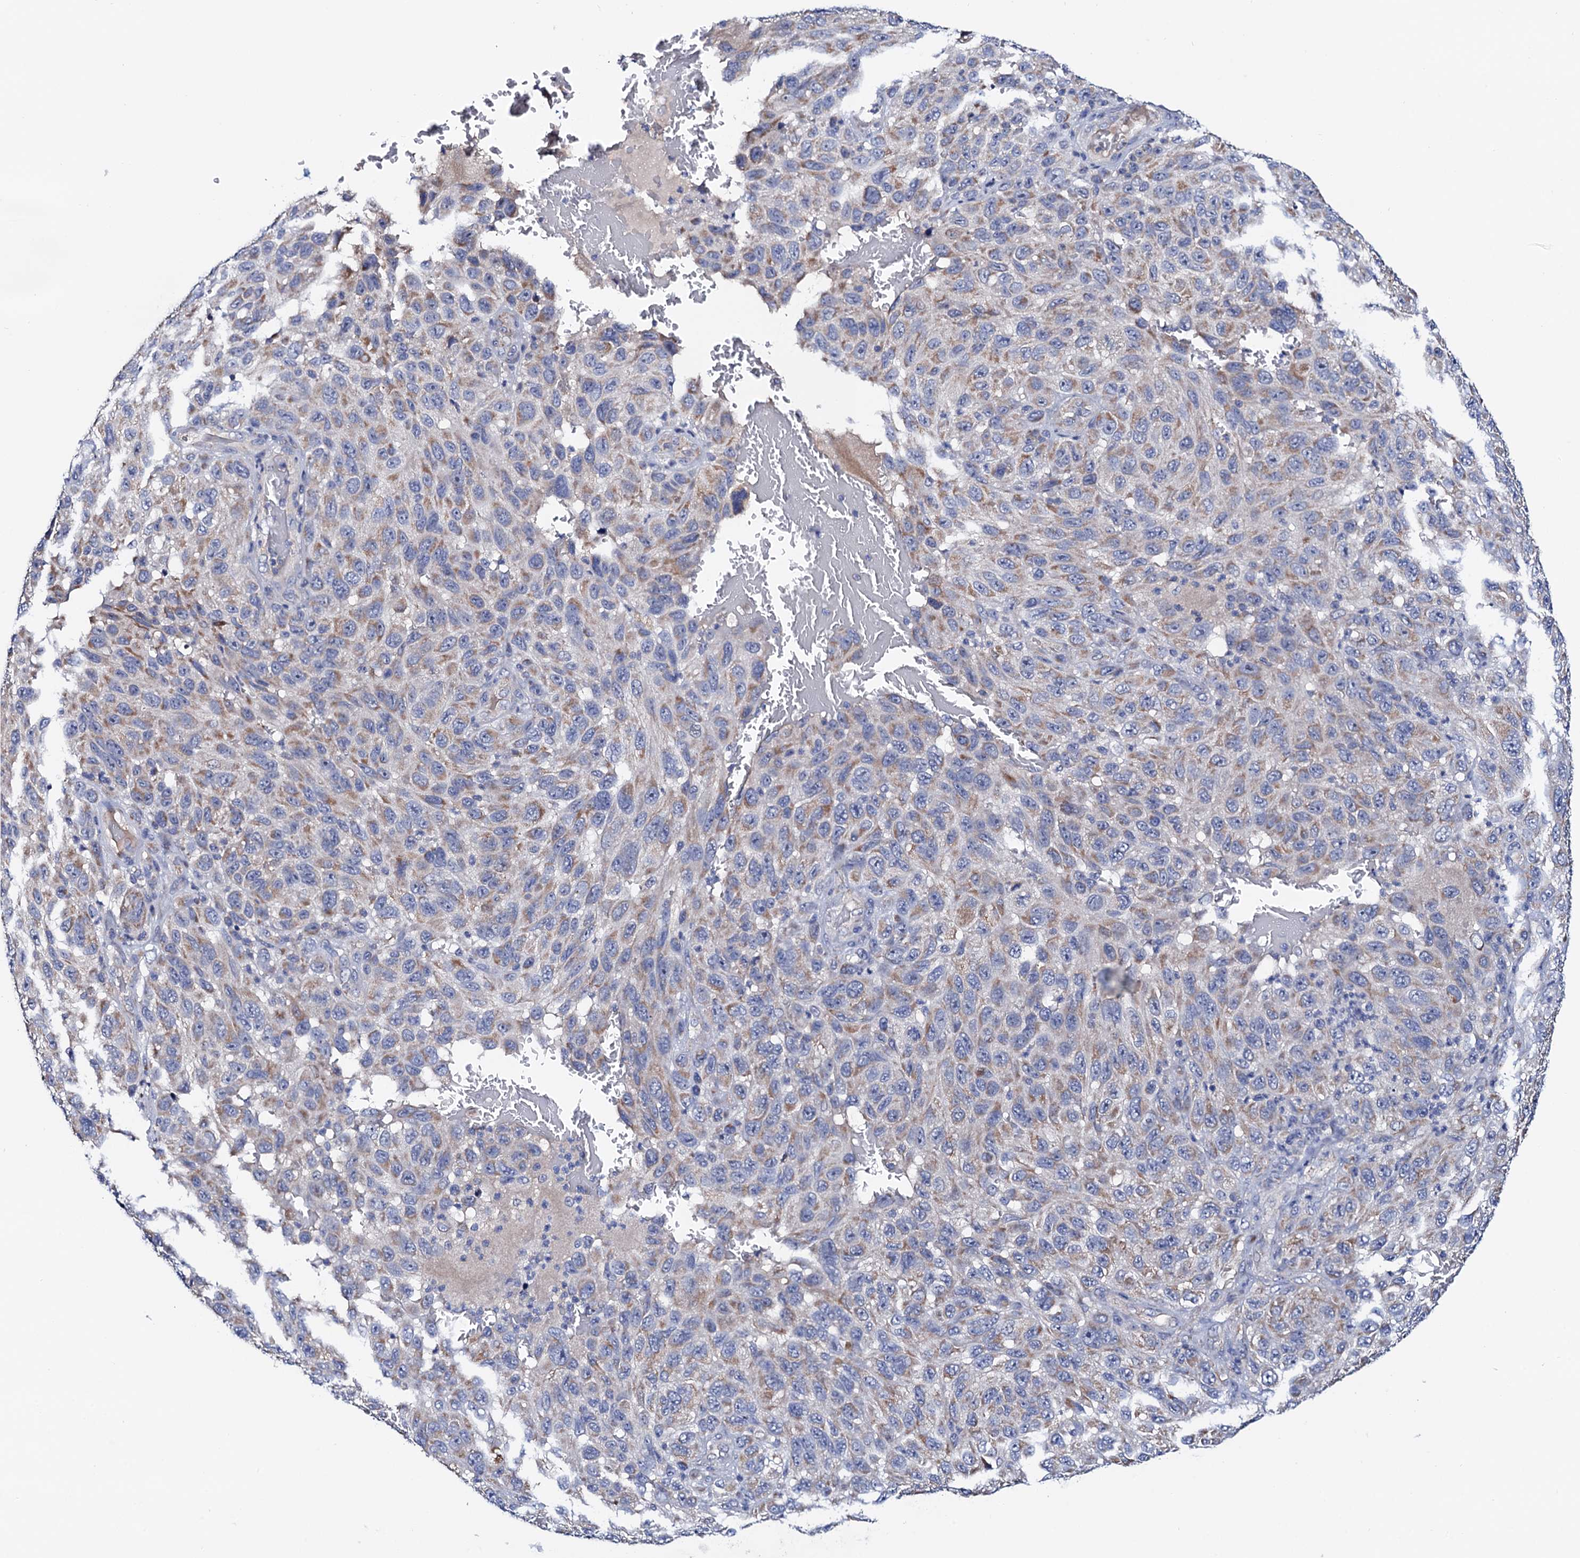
{"staining": {"intensity": "weak", "quantity": ">75%", "location": "cytoplasmic/membranous"}, "tissue": "melanoma", "cell_type": "Tumor cells", "image_type": "cancer", "snomed": [{"axis": "morphology", "description": "Normal tissue, NOS"}, {"axis": "morphology", "description": "Malignant melanoma, NOS"}, {"axis": "topography", "description": "Skin"}], "caption": "An image of melanoma stained for a protein demonstrates weak cytoplasmic/membranous brown staining in tumor cells. (IHC, brightfield microscopy, high magnification).", "gene": "MRPL48", "patient": {"sex": "female", "age": 96}}